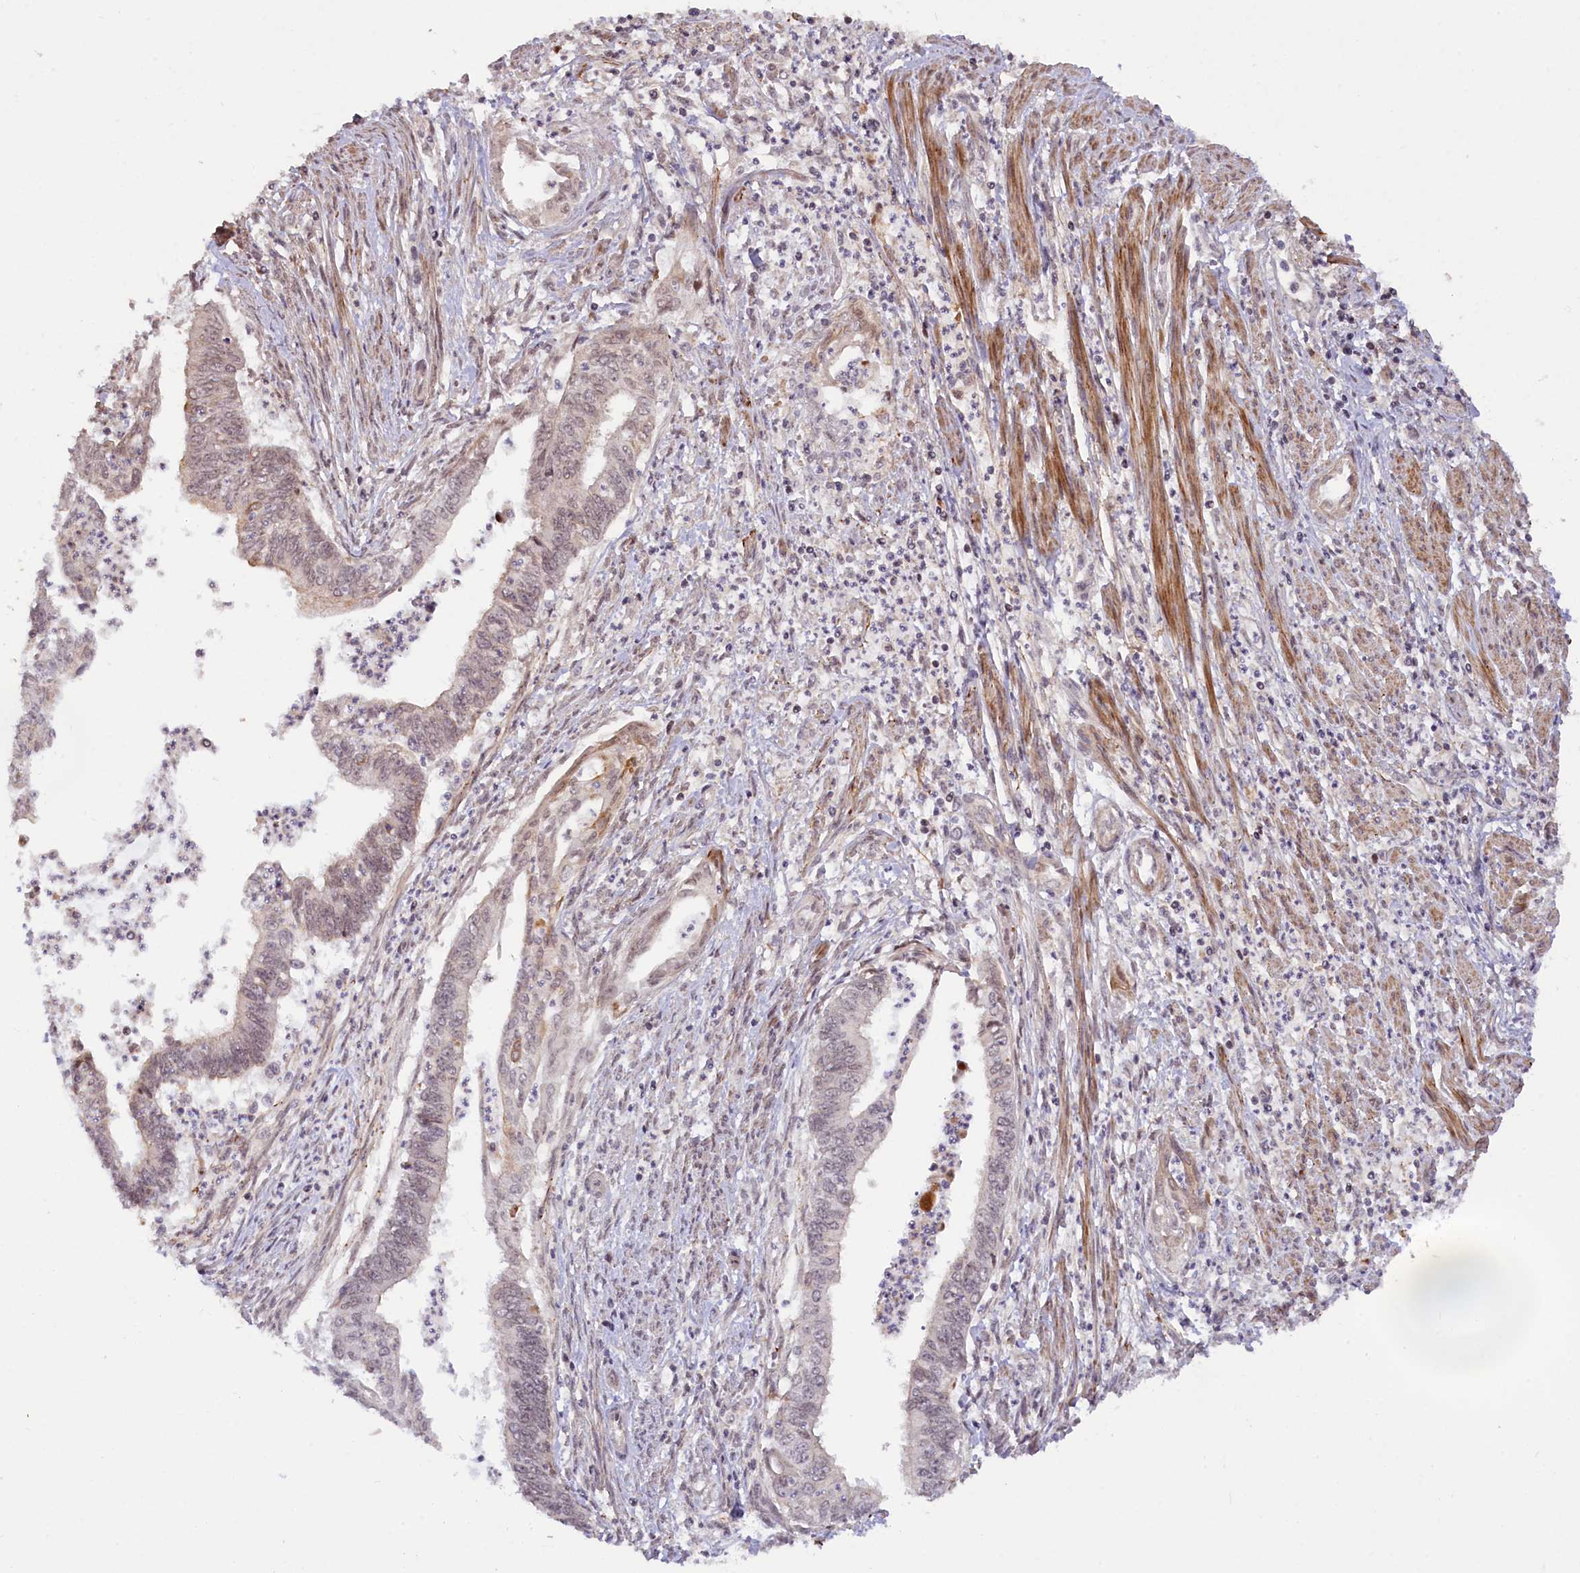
{"staining": {"intensity": "weak", "quantity": "25%-75%", "location": "cytoplasmic/membranous,nuclear"}, "tissue": "endometrial cancer", "cell_type": "Tumor cells", "image_type": "cancer", "snomed": [{"axis": "morphology", "description": "Adenocarcinoma, NOS"}, {"axis": "topography", "description": "Endometrium"}], "caption": "Human endometrial adenocarcinoma stained for a protein (brown) reveals weak cytoplasmic/membranous and nuclear positive positivity in about 25%-75% of tumor cells.", "gene": "ZNF480", "patient": {"sex": "female", "age": 73}}